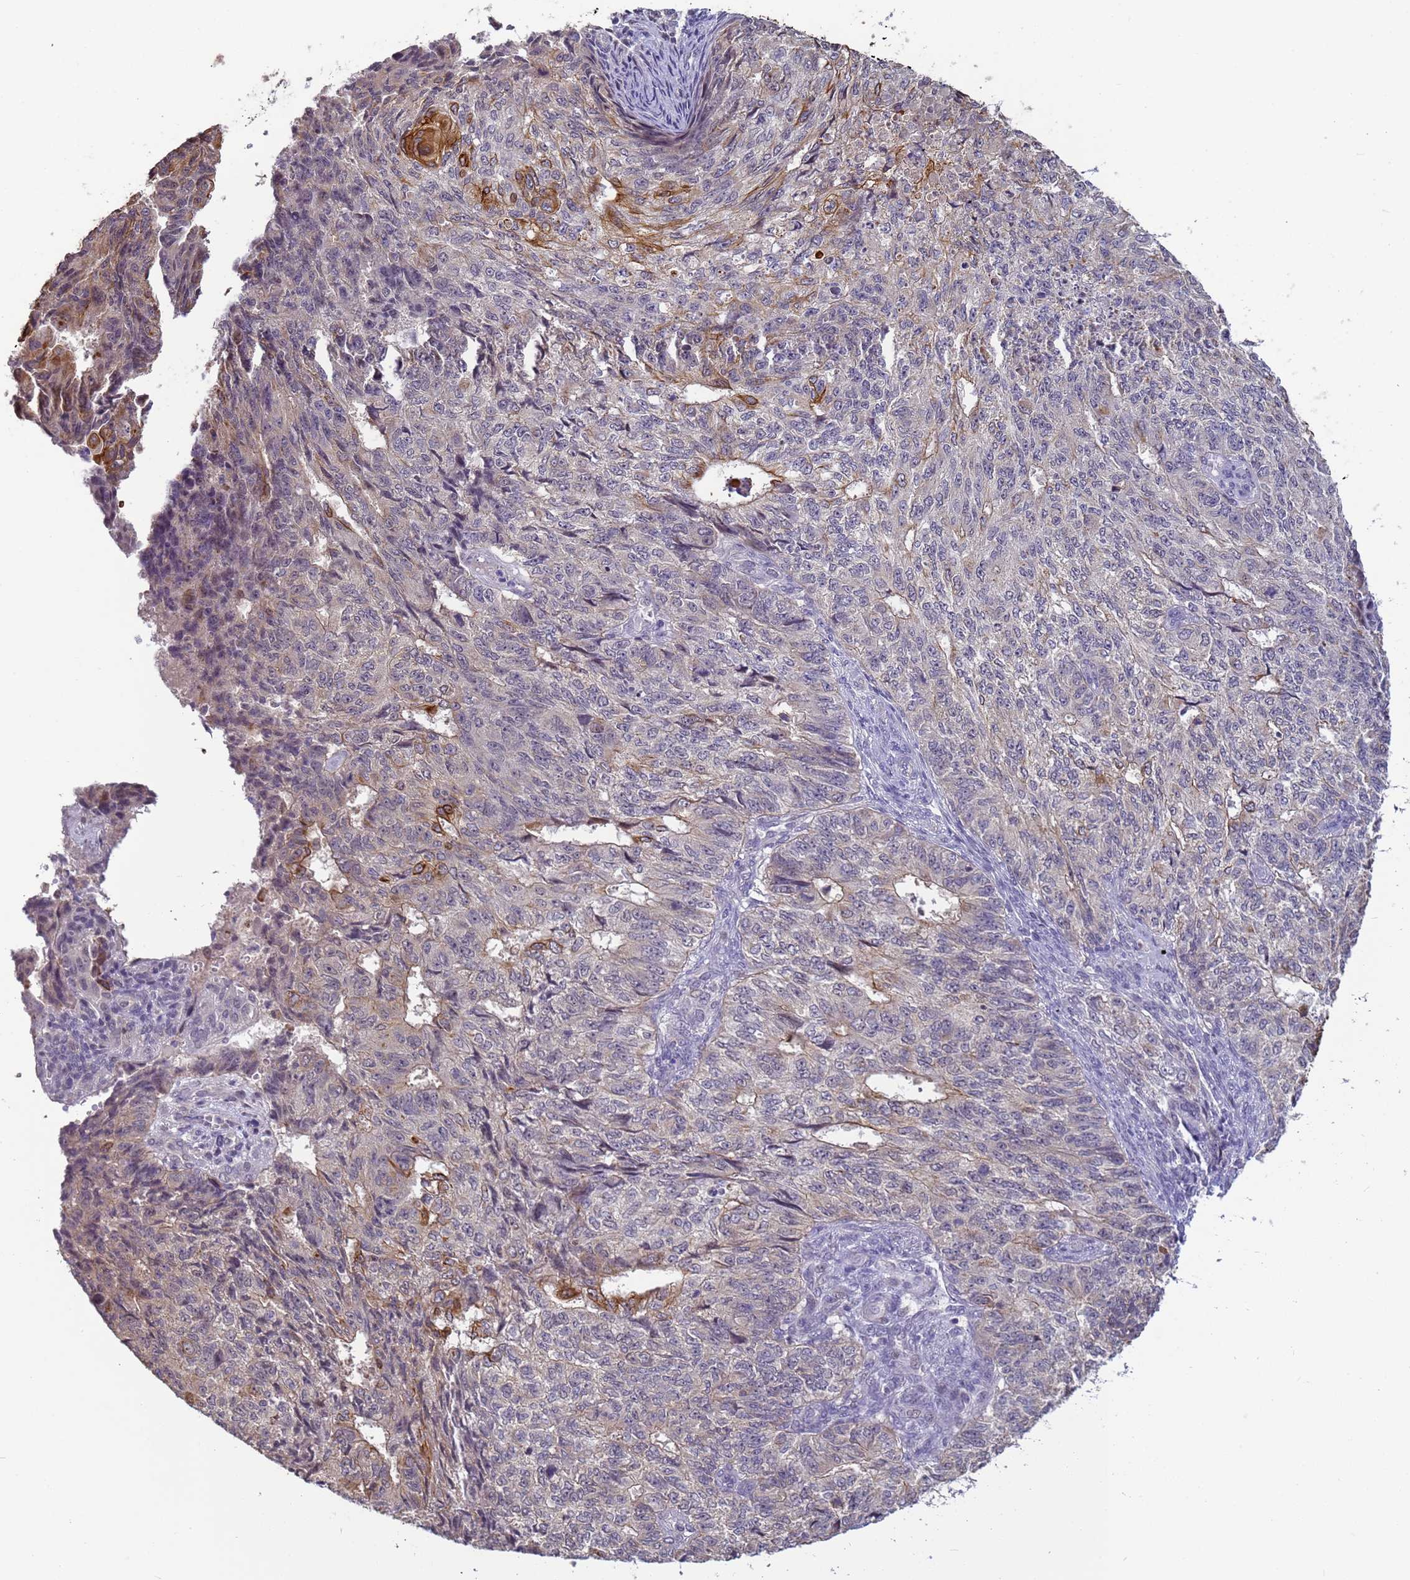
{"staining": {"intensity": "strong", "quantity": "<25%", "location": "cytoplasmic/membranous"}, "tissue": "endometrial cancer", "cell_type": "Tumor cells", "image_type": "cancer", "snomed": [{"axis": "morphology", "description": "Adenocarcinoma, NOS"}, {"axis": "topography", "description": "Endometrium"}], "caption": "Approximately <25% of tumor cells in endometrial cancer display strong cytoplasmic/membranous protein positivity as visualized by brown immunohistochemical staining.", "gene": "VWA3A", "patient": {"sex": "female", "age": 32}}